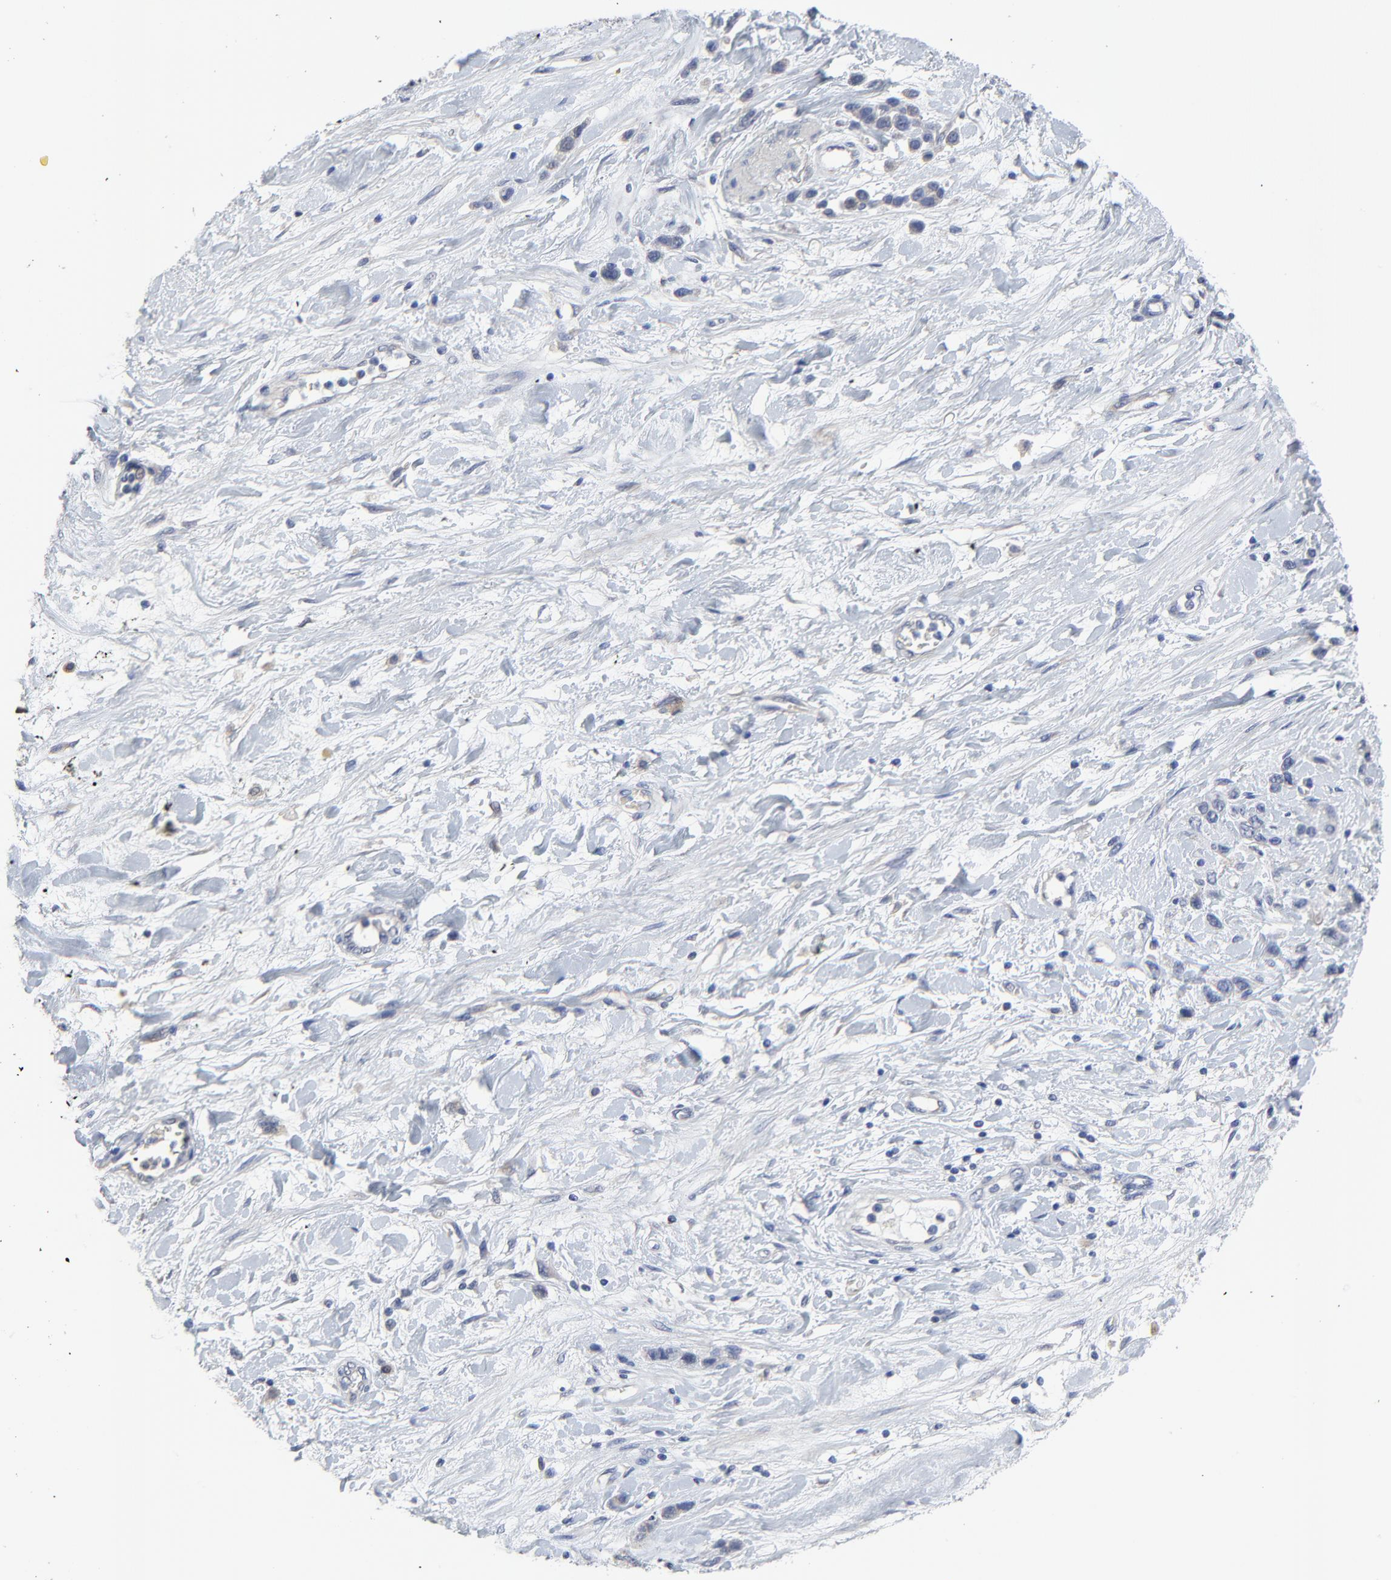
{"staining": {"intensity": "weak", "quantity": "<25%", "location": "cytoplasmic/membranous"}, "tissue": "stomach cancer", "cell_type": "Tumor cells", "image_type": "cancer", "snomed": [{"axis": "morphology", "description": "Normal tissue, NOS"}, {"axis": "morphology", "description": "Adenocarcinoma, NOS"}, {"axis": "morphology", "description": "Adenocarcinoma, High grade"}, {"axis": "topography", "description": "Stomach, upper"}, {"axis": "topography", "description": "Stomach"}], "caption": "This is a histopathology image of immunohistochemistry staining of stomach high-grade adenocarcinoma, which shows no expression in tumor cells. (DAB immunohistochemistry (IHC) visualized using brightfield microscopy, high magnification).", "gene": "DHRSX", "patient": {"sex": "female", "age": 65}}